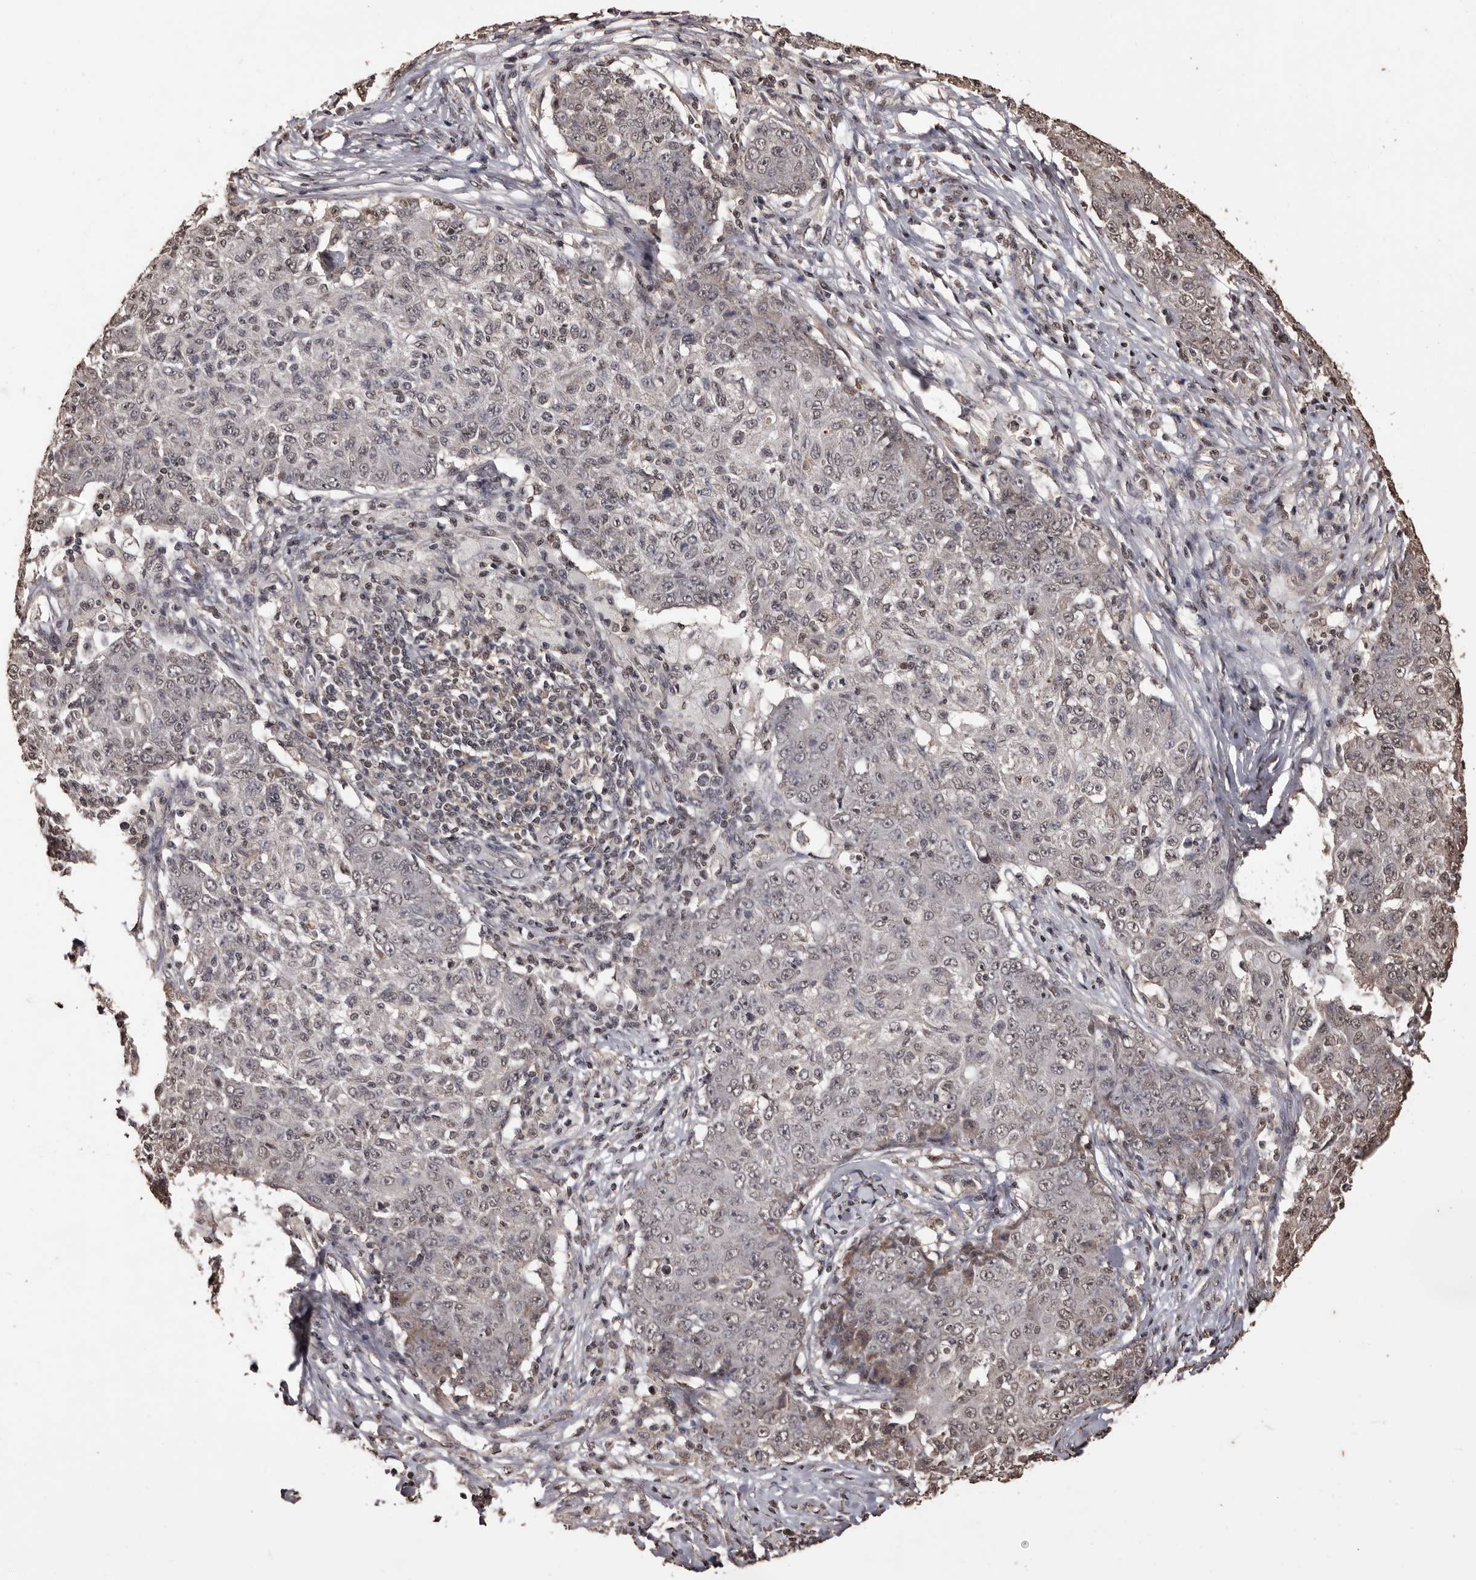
{"staining": {"intensity": "weak", "quantity": "<25%", "location": "cytoplasmic/membranous,nuclear"}, "tissue": "ovarian cancer", "cell_type": "Tumor cells", "image_type": "cancer", "snomed": [{"axis": "morphology", "description": "Carcinoma, endometroid"}, {"axis": "topography", "description": "Ovary"}], "caption": "Micrograph shows no protein staining in tumor cells of ovarian cancer tissue.", "gene": "NAV1", "patient": {"sex": "female", "age": 42}}